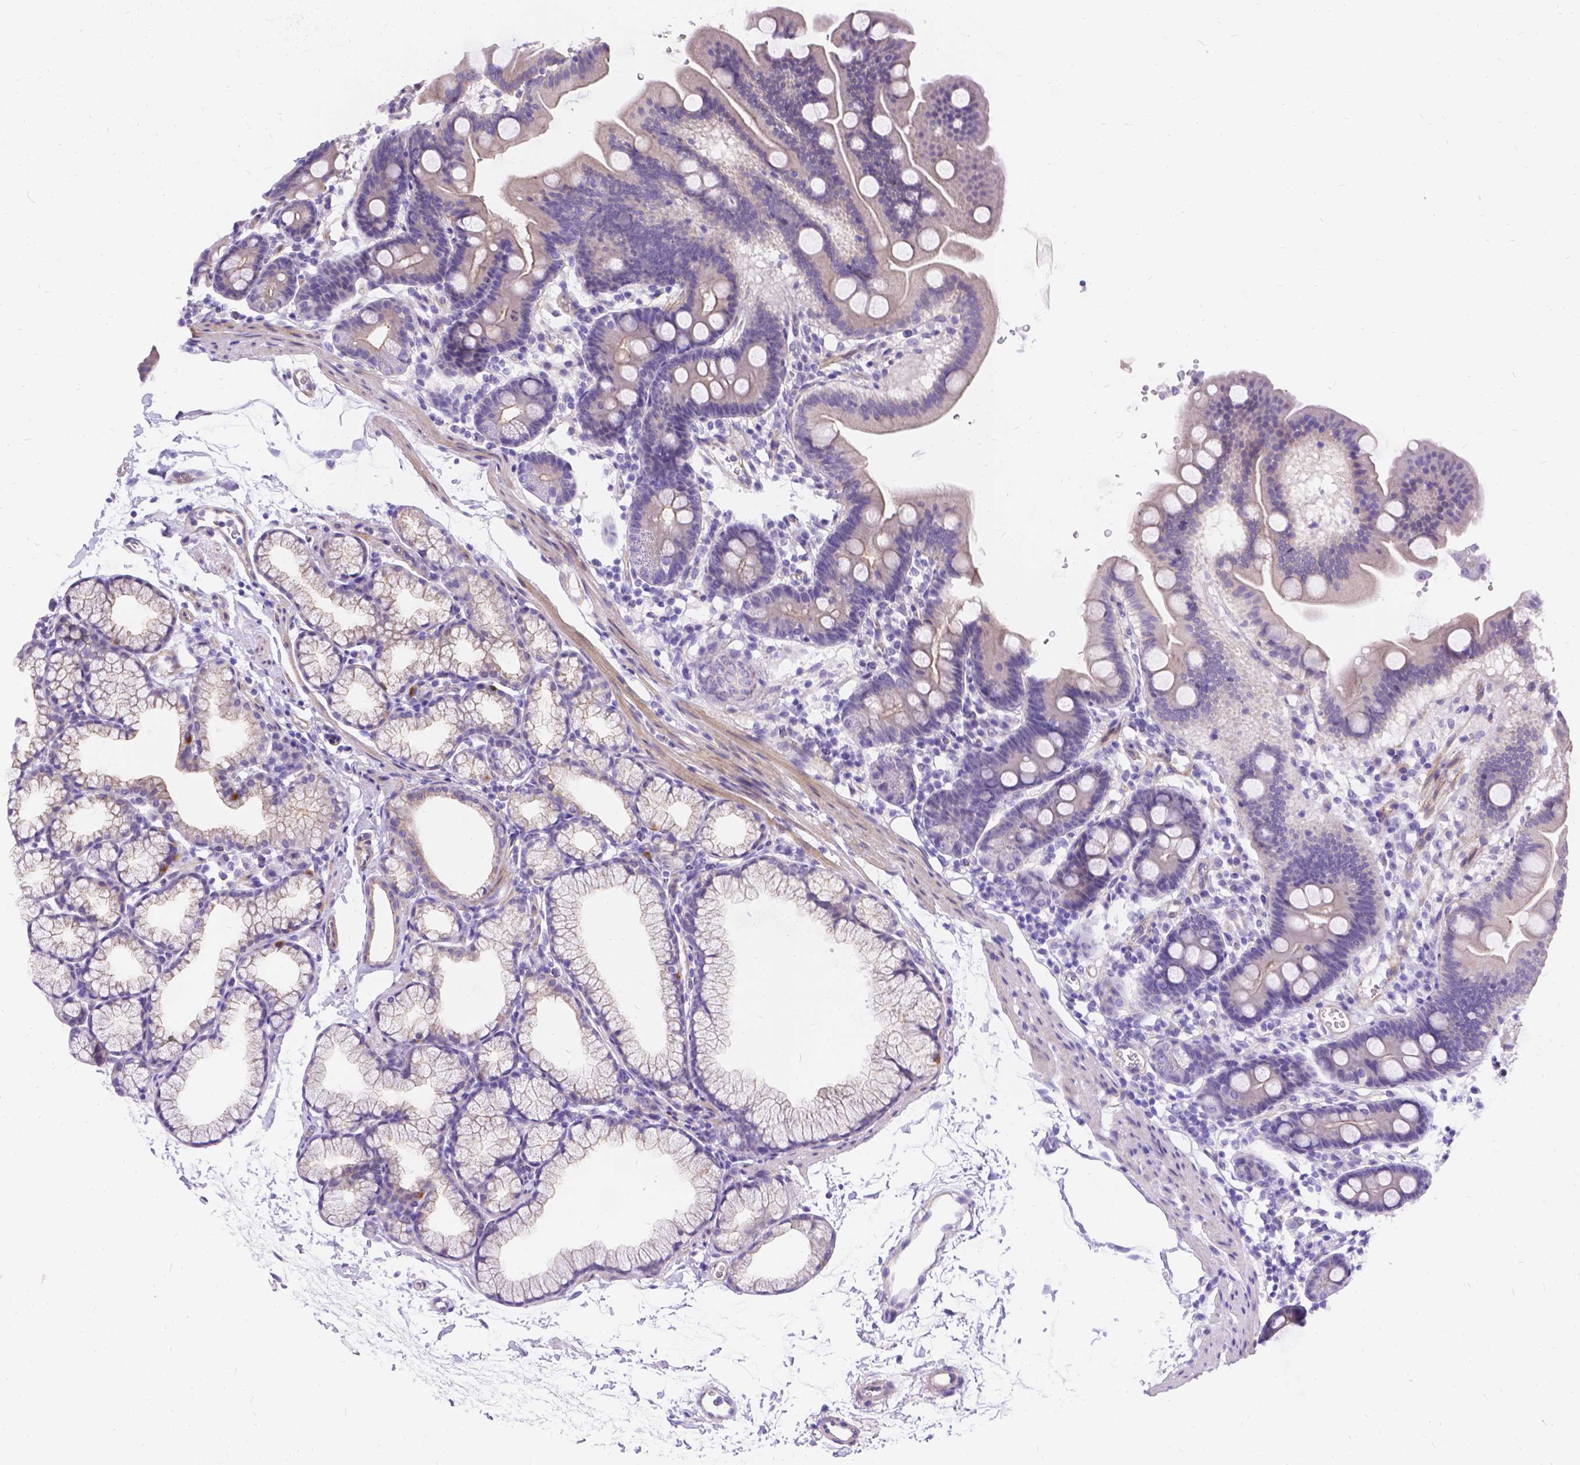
{"staining": {"intensity": "weak", "quantity": "<25%", "location": "cytoplasmic/membranous"}, "tissue": "duodenum", "cell_type": "Glandular cells", "image_type": "normal", "snomed": [{"axis": "morphology", "description": "Normal tissue, NOS"}, {"axis": "topography", "description": "Duodenum"}], "caption": "Micrograph shows no protein staining in glandular cells of normal duodenum.", "gene": "PALS1", "patient": {"sex": "male", "age": 59}}